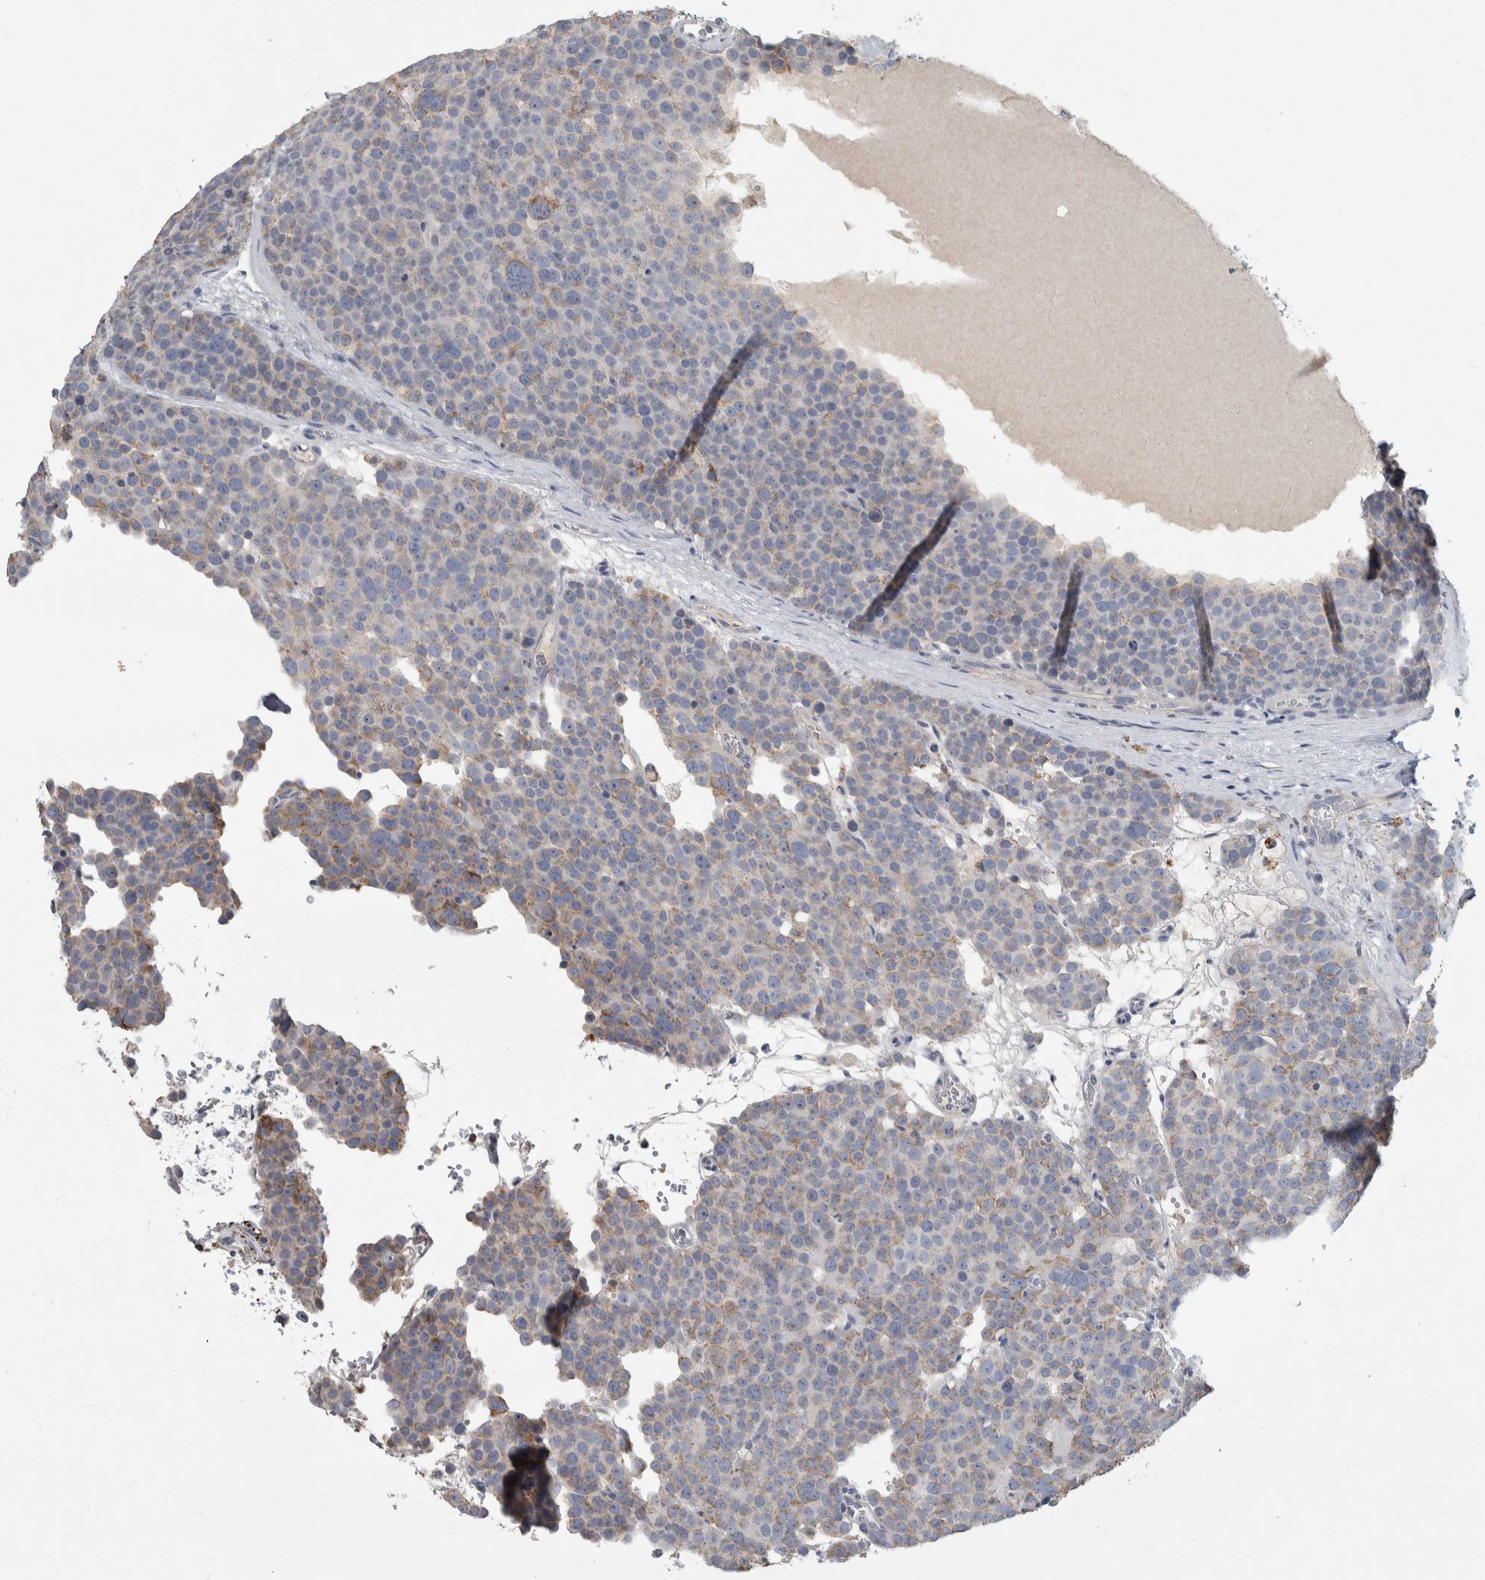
{"staining": {"intensity": "moderate", "quantity": "<25%", "location": "cytoplasmic/membranous"}, "tissue": "testis cancer", "cell_type": "Tumor cells", "image_type": "cancer", "snomed": [{"axis": "morphology", "description": "Seminoma, NOS"}, {"axis": "topography", "description": "Testis"}], "caption": "Immunohistochemical staining of human seminoma (testis) exhibits moderate cytoplasmic/membranous protein staining in approximately <25% of tumor cells.", "gene": "FAM78A", "patient": {"sex": "male", "age": 71}}